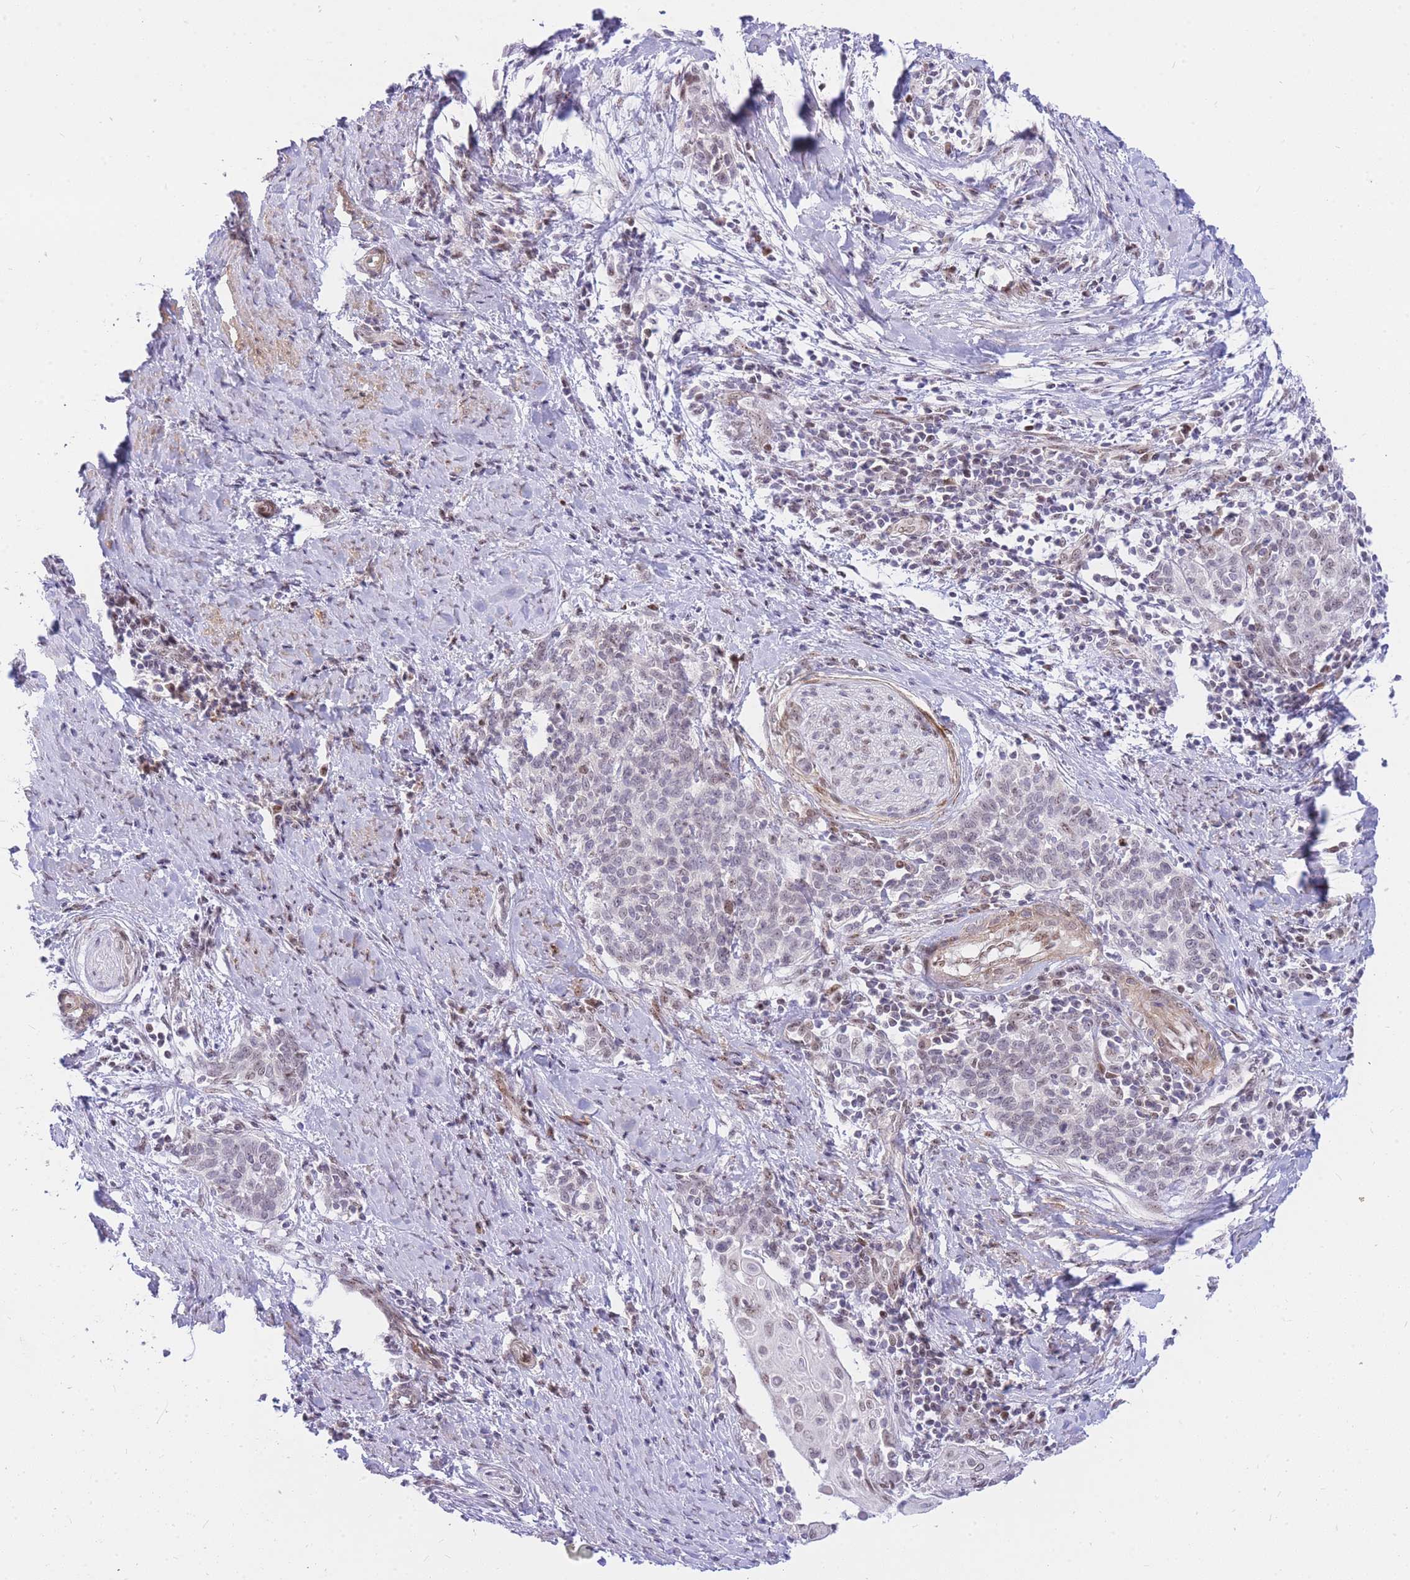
{"staining": {"intensity": "weak", "quantity": "<25%", "location": "nuclear"}, "tissue": "cervical cancer", "cell_type": "Tumor cells", "image_type": "cancer", "snomed": [{"axis": "morphology", "description": "Squamous cell carcinoma, NOS"}, {"axis": "topography", "description": "Cervix"}], "caption": "Immunohistochemistry (IHC) of cervical cancer demonstrates no staining in tumor cells.", "gene": "TLE2", "patient": {"sex": "female", "age": 39}}